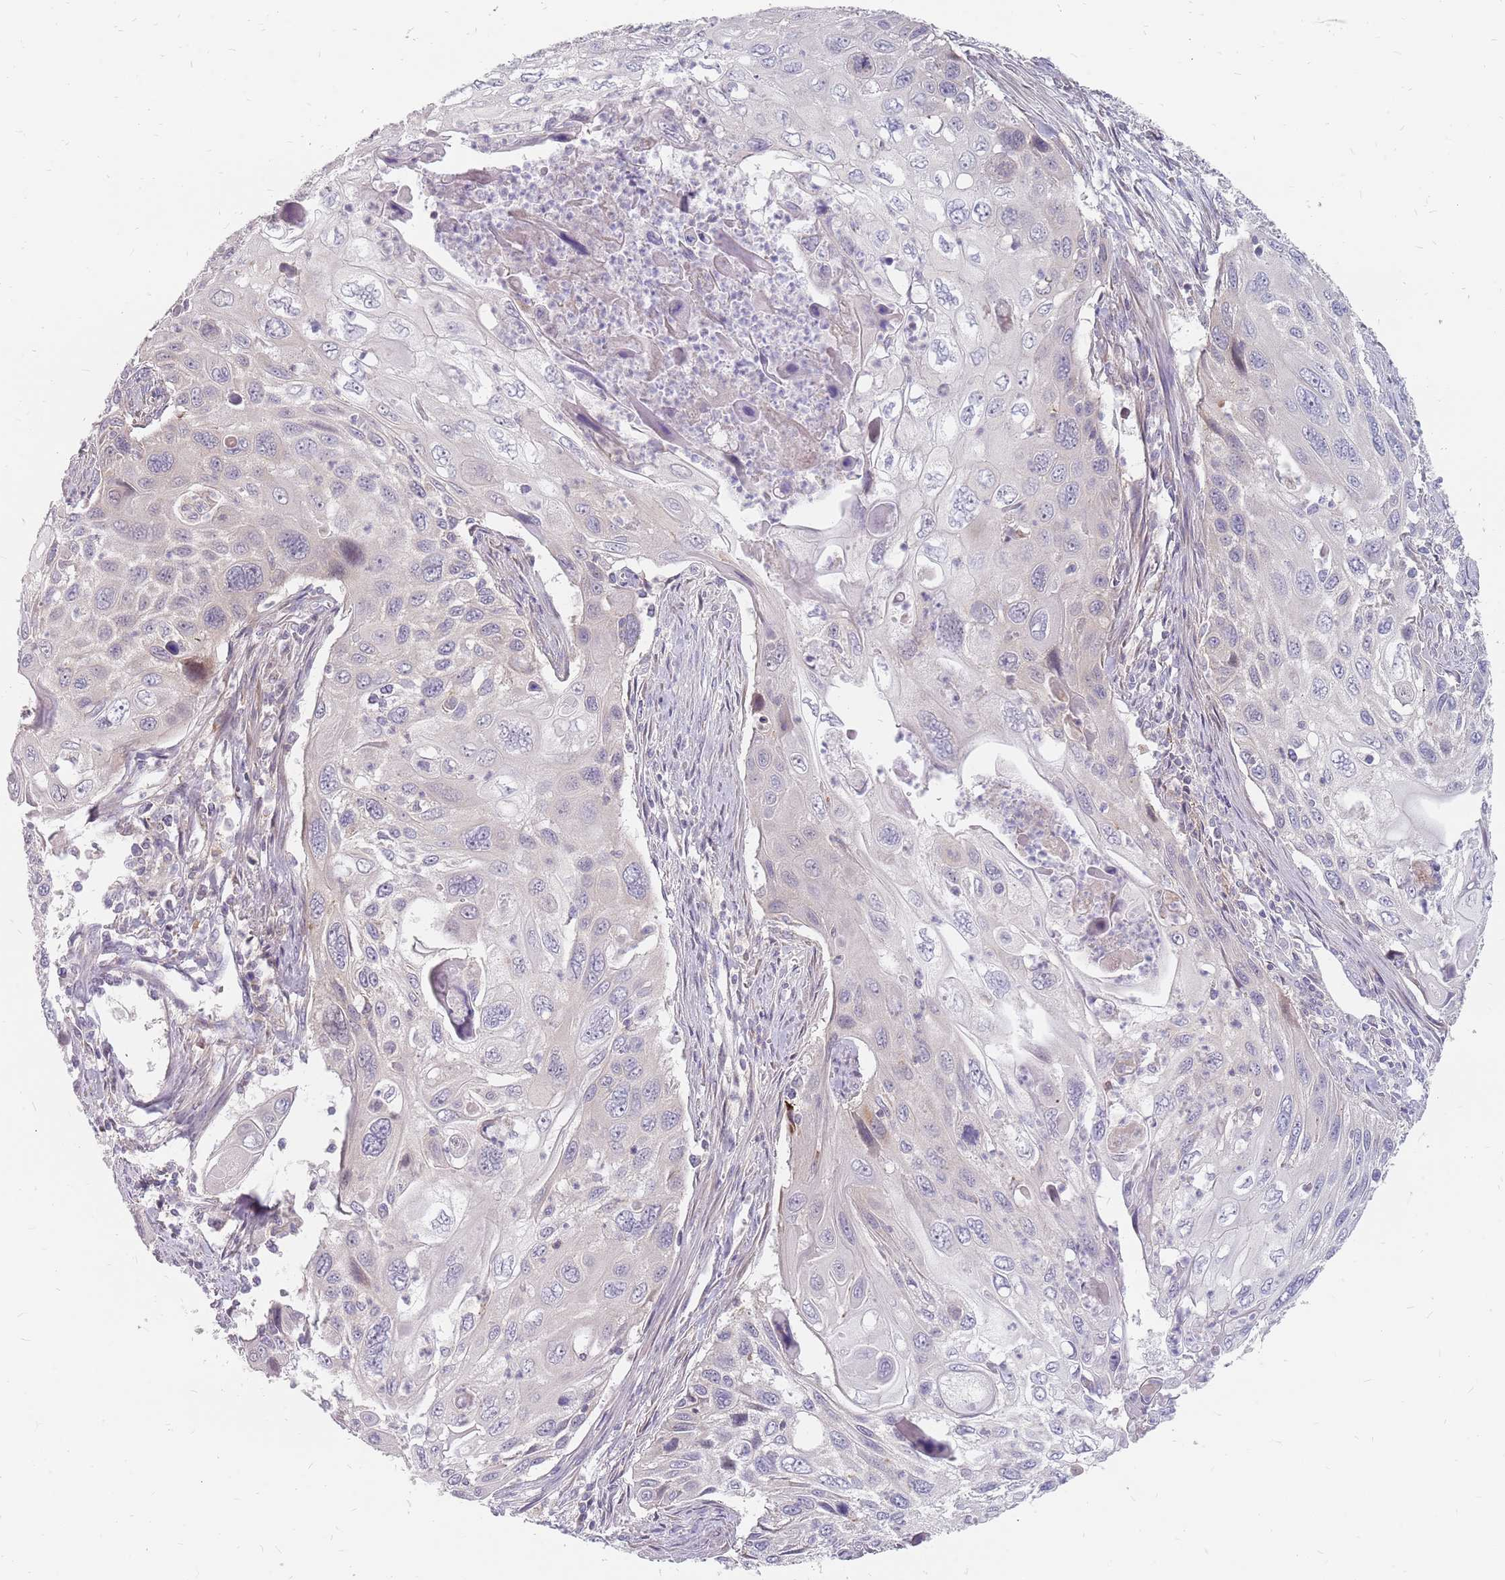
{"staining": {"intensity": "negative", "quantity": "none", "location": "none"}, "tissue": "cervical cancer", "cell_type": "Tumor cells", "image_type": "cancer", "snomed": [{"axis": "morphology", "description": "Squamous cell carcinoma, NOS"}, {"axis": "topography", "description": "Cervix"}], "caption": "Tumor cells are negative for brown protein staining in cervical squamous cell carcinoma.", "gene": "CMTR2", "patient": {"sex": "female", "age": 70}}